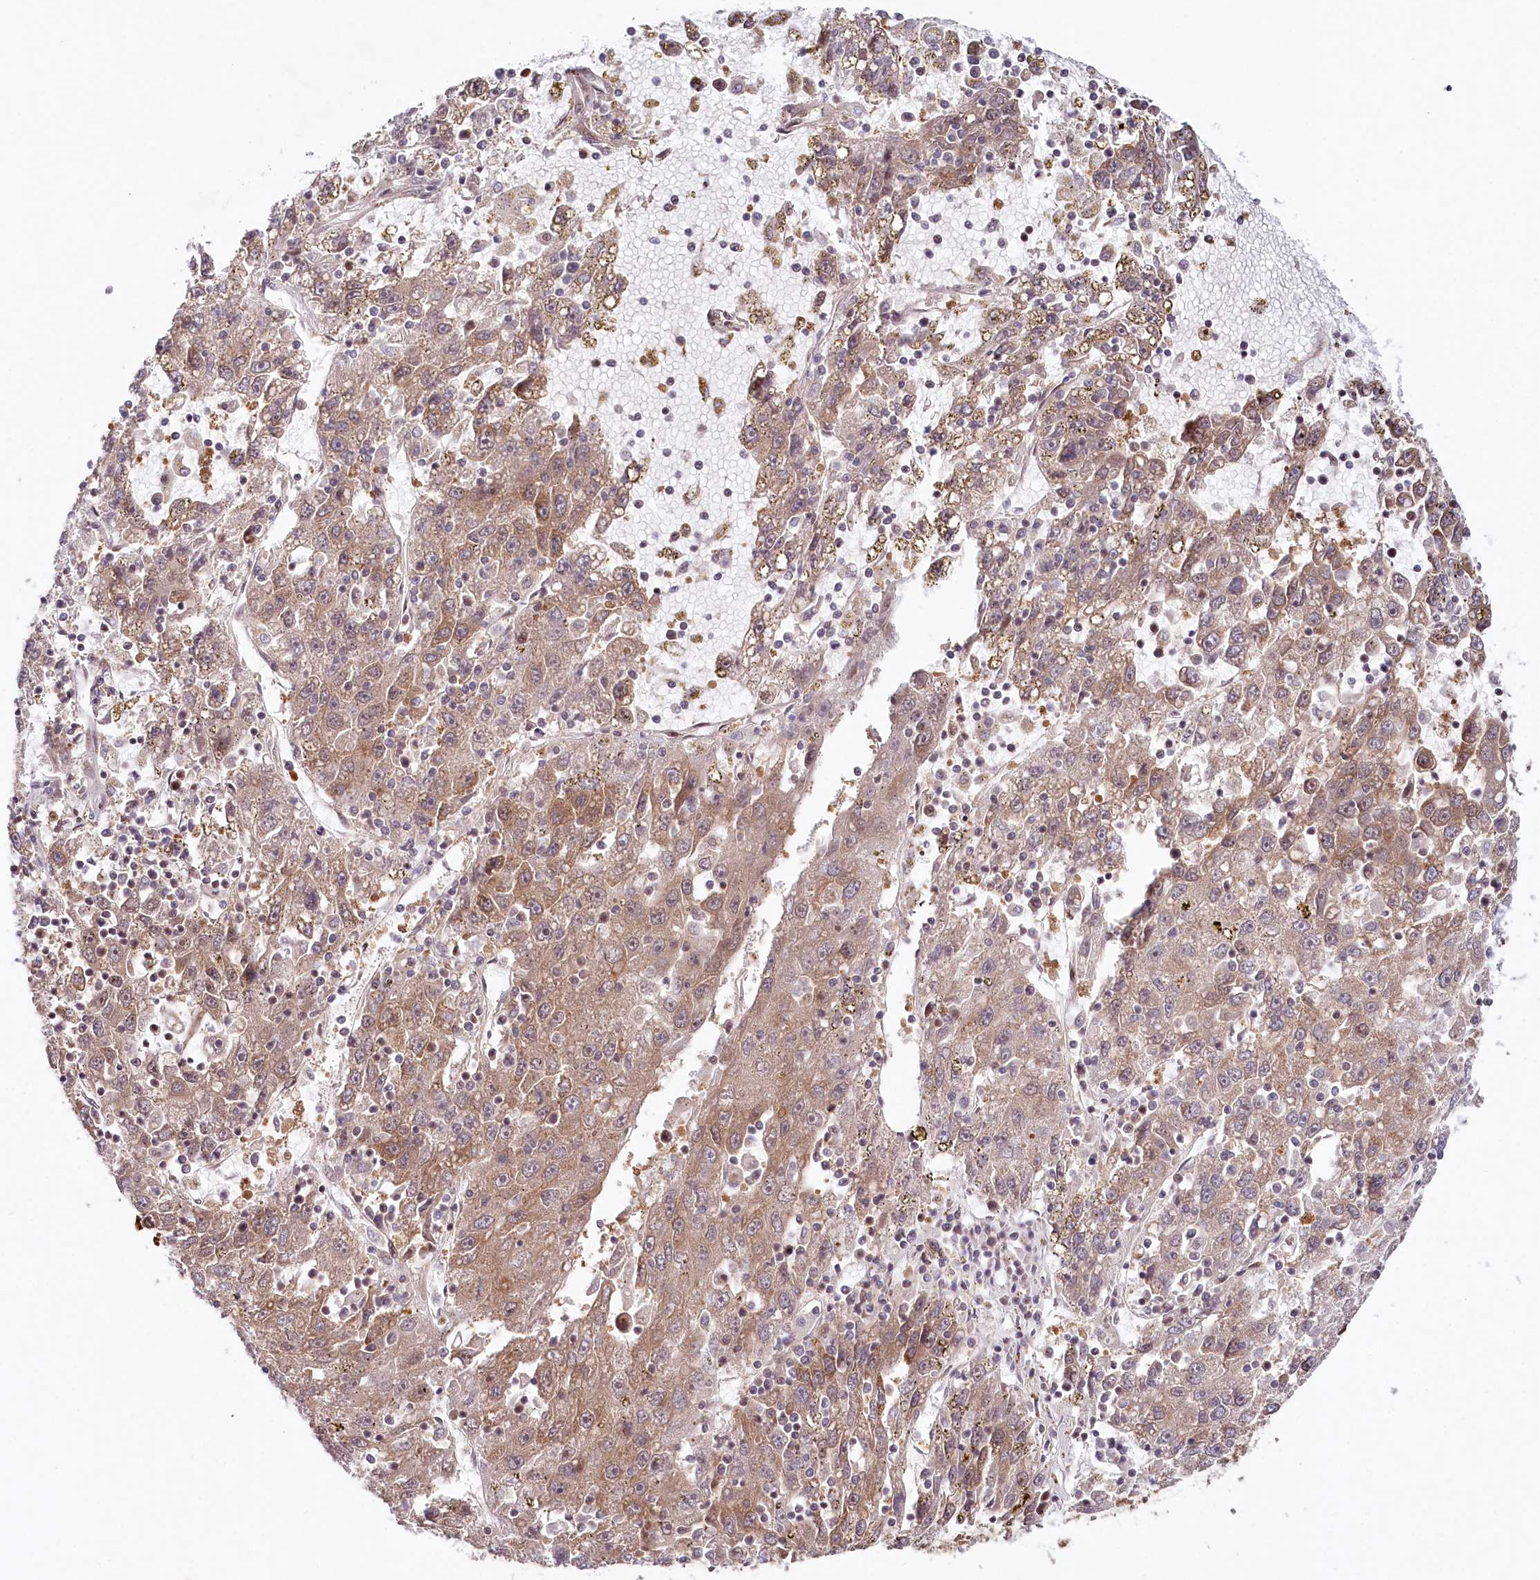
{"staining": {"intensity": "moderate", "quantity": "<25%", "location": "cytoplasmic/membranous"}, "tissue": "liver cancer", "cell_type": "Tumor cells", "image_type": "cancer", "snomed": [{"axis": "morphology", "description": "Carcinoma, Hepatocellular, NOS"}, {"axis": "topography", "description": "Liver"}], "caption": "Hepatocellular carcinoma (liver) tissue shows moderate cytoplasmic/membranous staining in approximately <25% of tumor cells, visualized by immunohistochemistry. The staining is performed using DAB (3,3'-diaminobenzidine) brown chromogen to label protein expression. The nuclei are counter-stained blue using hematoxylin.", "gene": "CCDC65", "patient": {"sex": "male", "age": 49}}